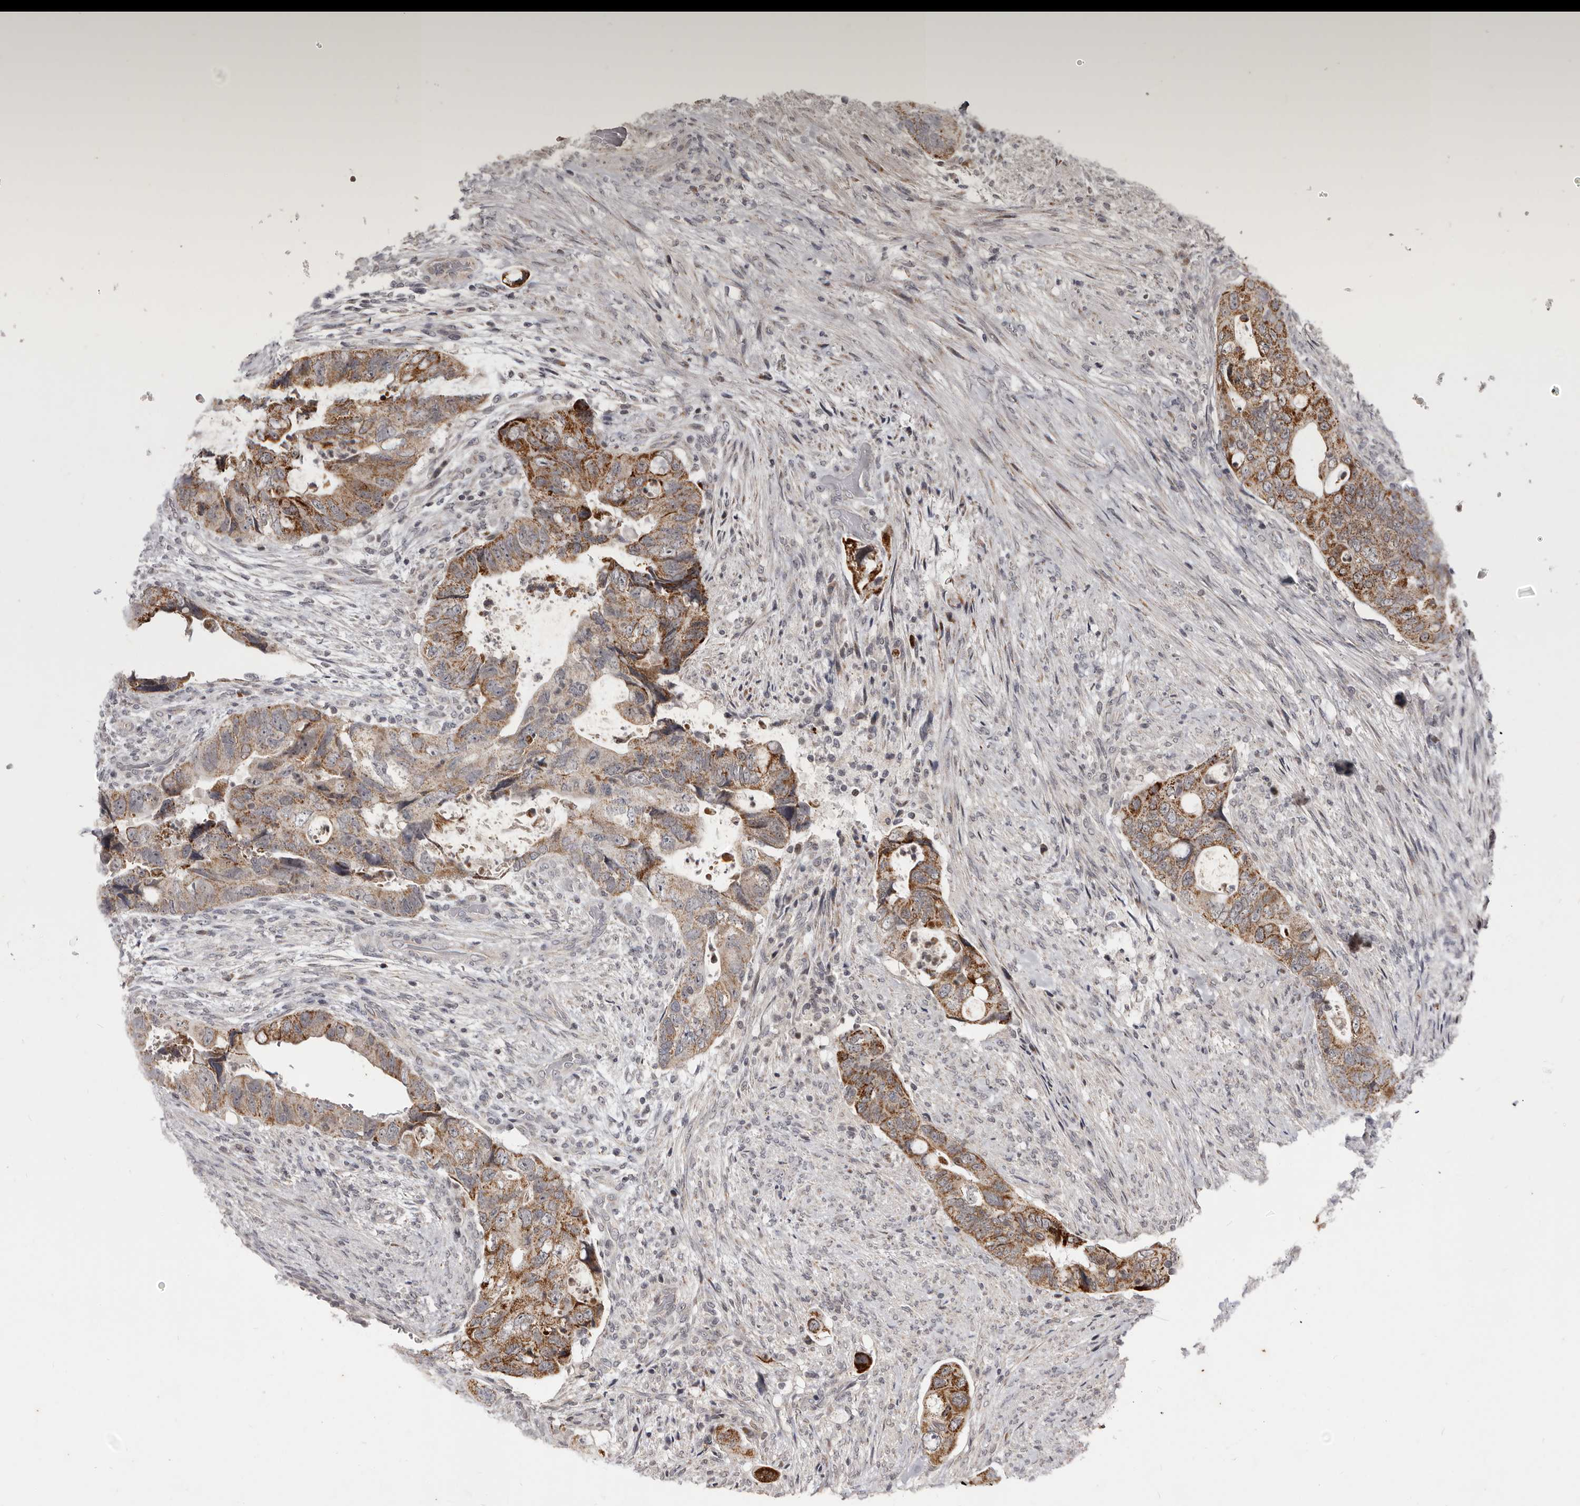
{"staining": {"intensity": "moderate", "quantity": "25%-75%", "location": "cytoplasmic/membranous"}, "tissue": "colorectal cancer", "cell_type": "Tumor cells", "image_type": "cancer", "snomed": [{"axis": "morphology", "description": "Adenocarcinoma, NOS"}, {"axis": "topography", "description": "Rectum"}], "caption": "Colorectal adenocarcinoma stained for a protein (brown) reveals moderate cytoplasmic/membranous positive expression in approximately 25%-75% of tumor cells.", "gene": "THUMPD1", "patient": {"sex": "male", "age": 63}}